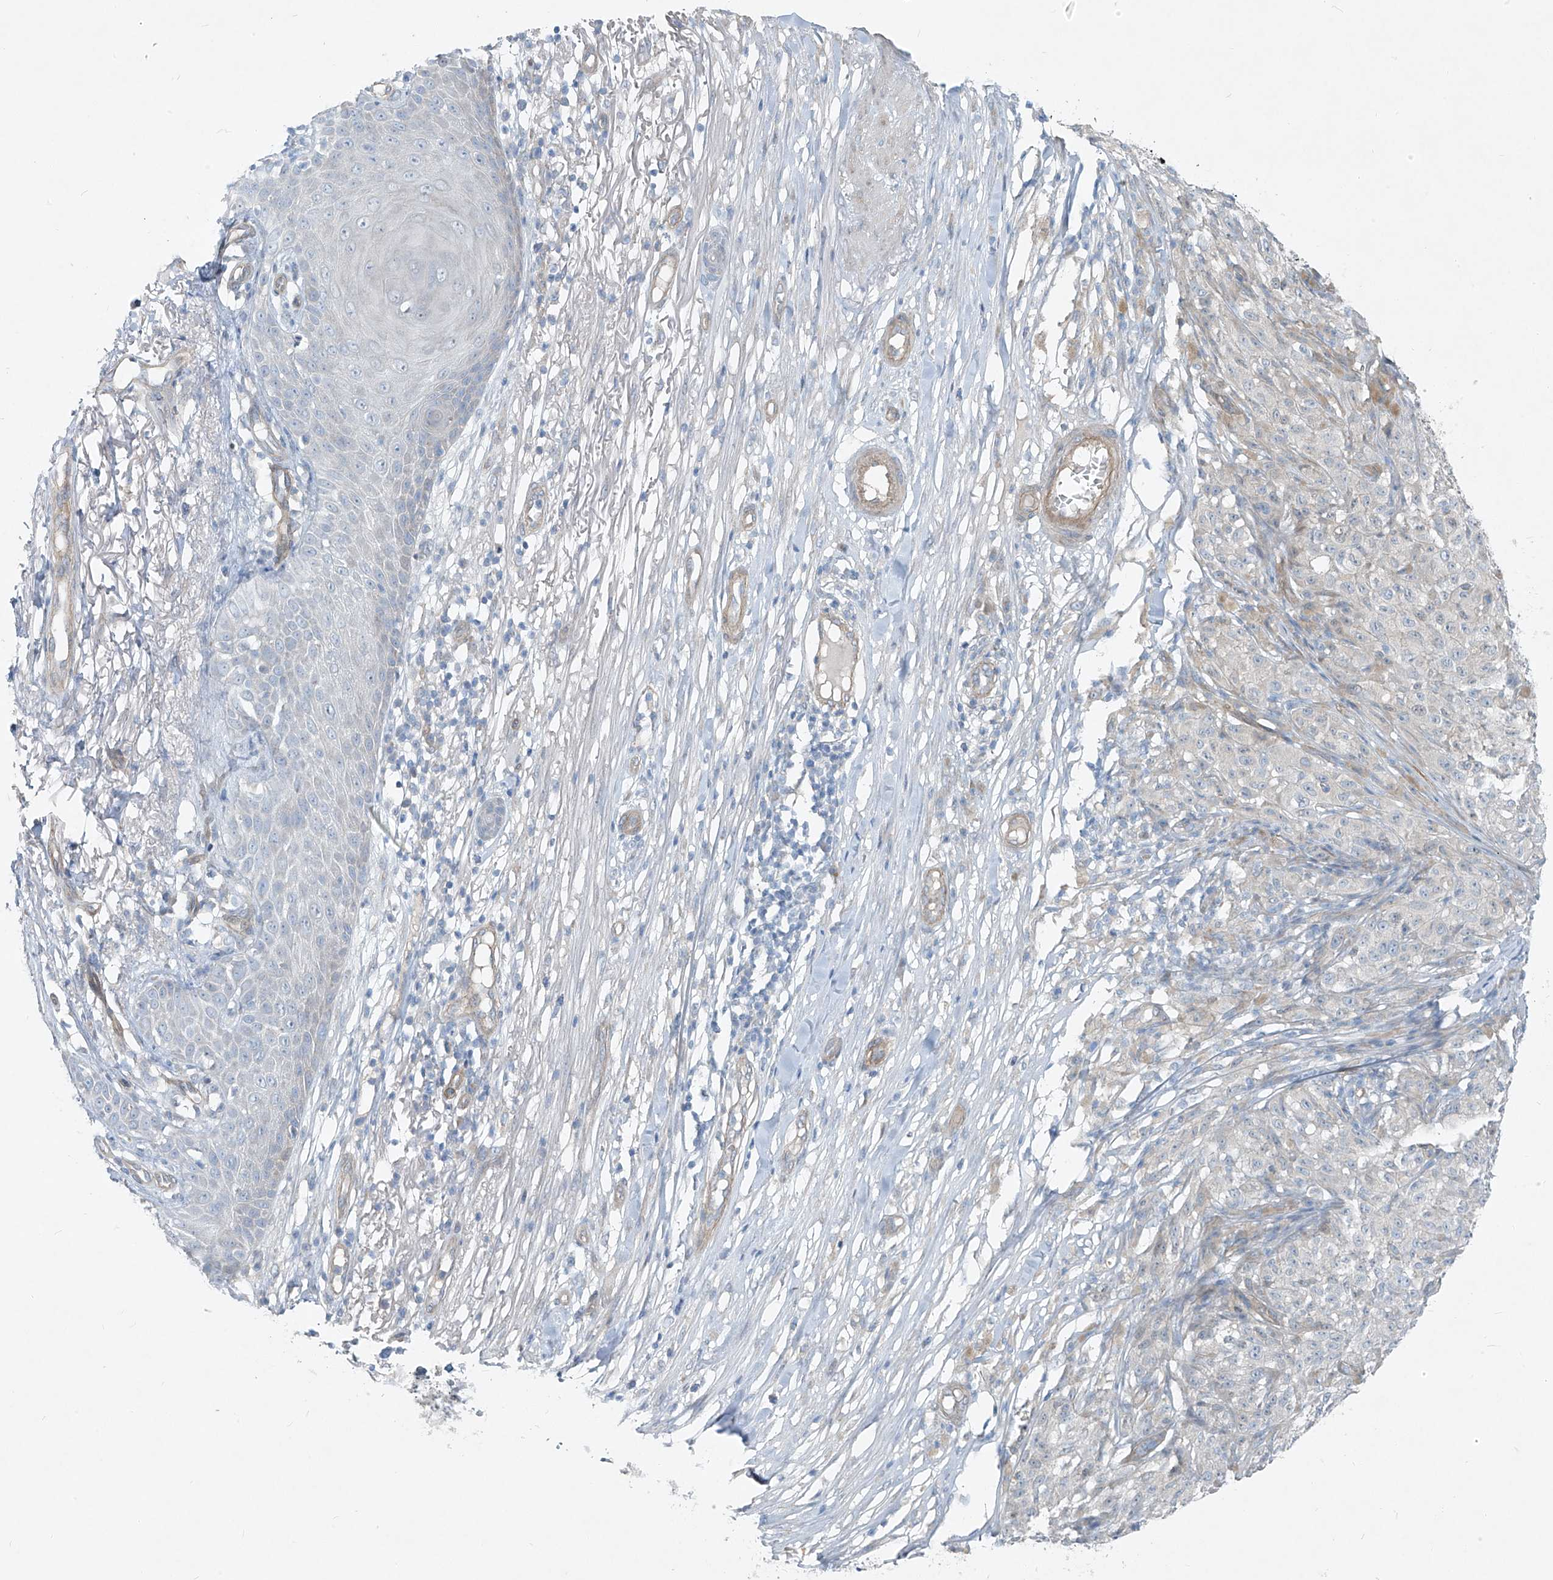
{"staining": {"intensity": "negative", "quantity": "none", "location": "none"}, "tissue": "melanoma", "cell_type": "Tumor cells", "image_type": "cancer", "snomed": [{"axis": "morphology", "description": "Malignant melanoma, NOS"}, {"axis": "topography", "description": "Skin"}], "caption": "The IHC photomicrograph has no significant staining in tumor cells of melanoma tissue.", "gene": "TNS2", "patient": {"sex": "female", "age": 82}}